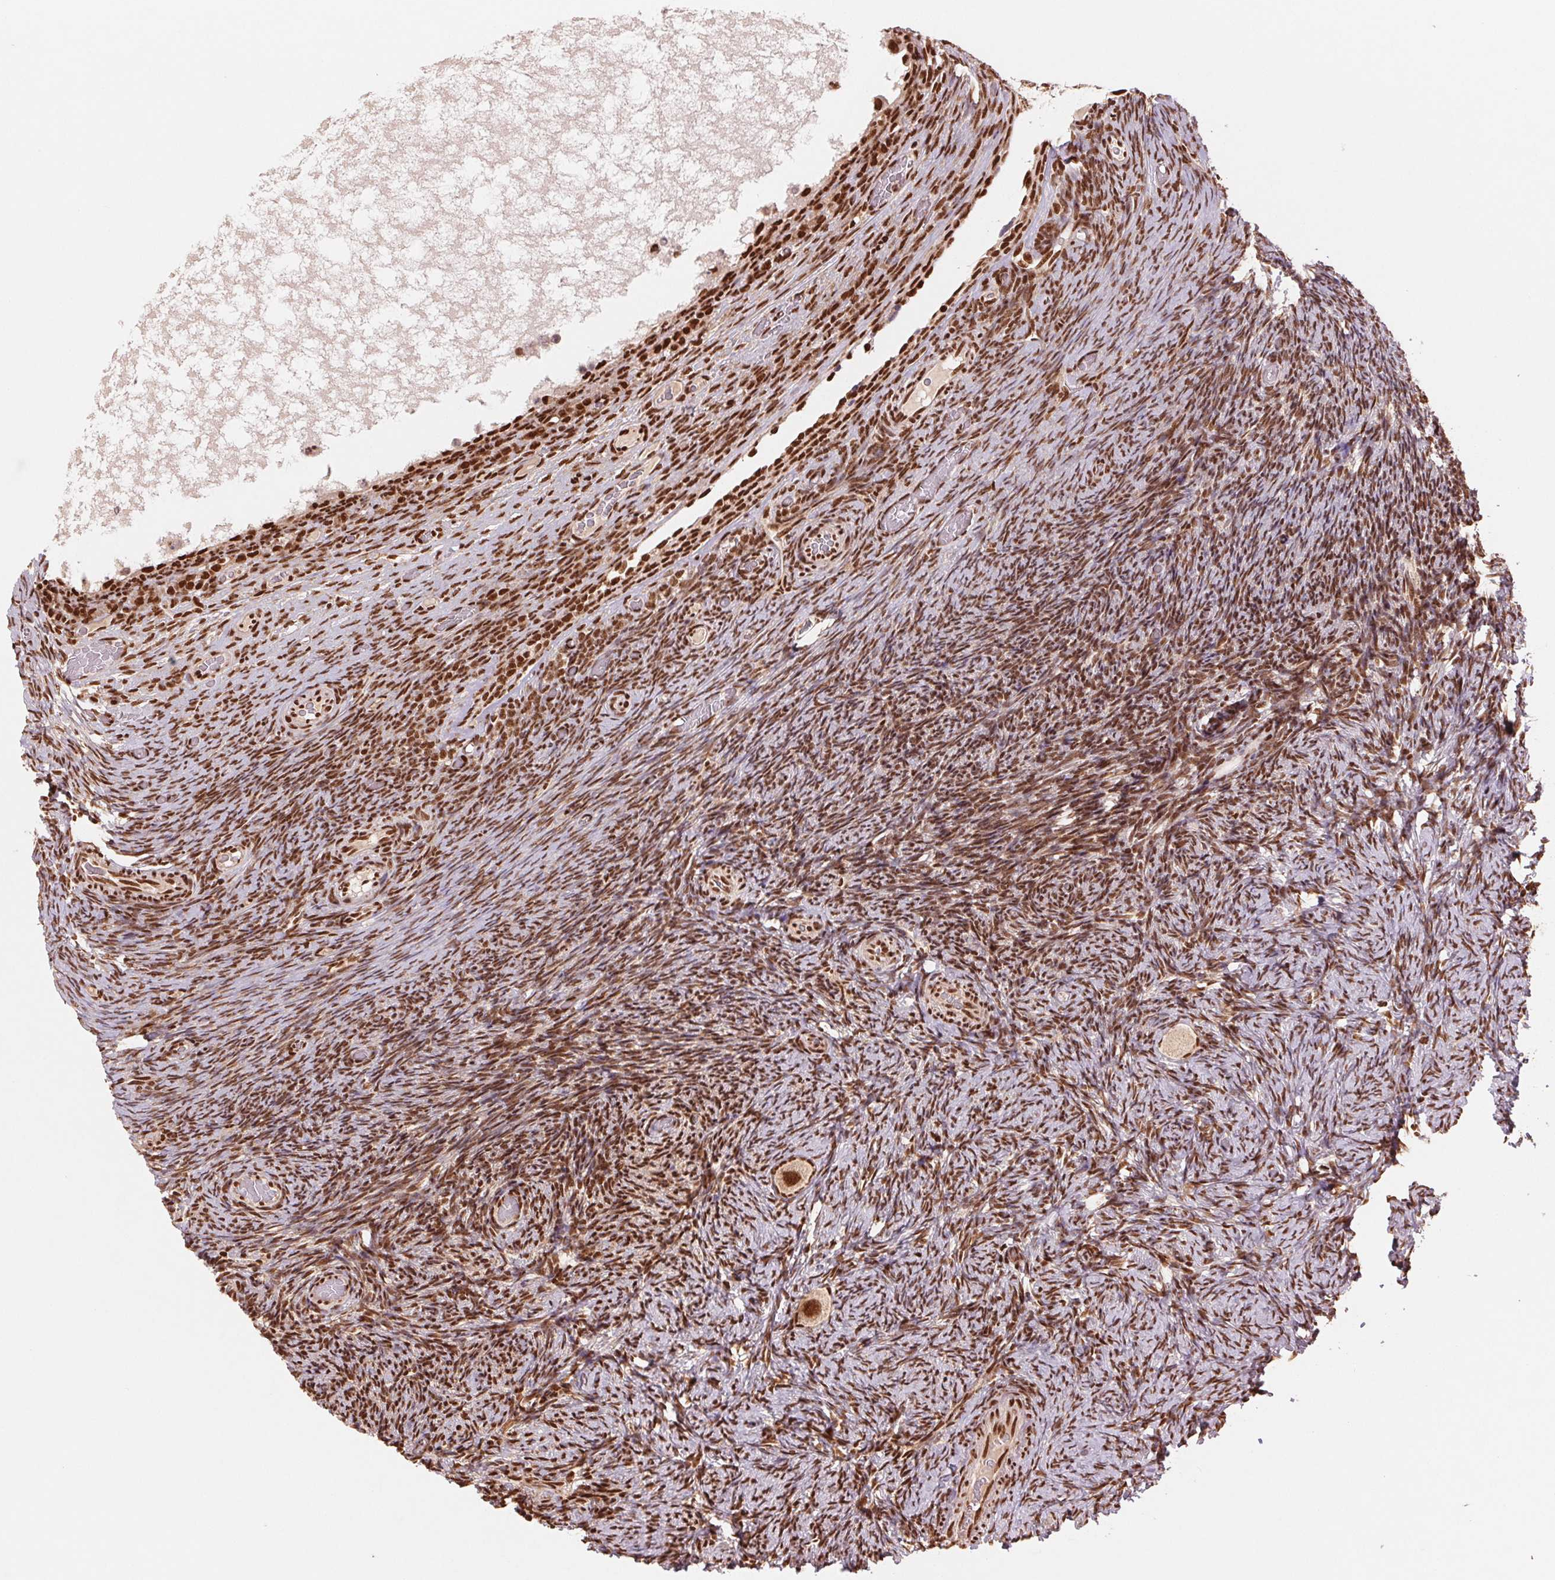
{"staining": {"intensity": "strong", "quantity": ">75%", "location": "nuclear"}, "tissue": "ovary", "cell_type": "Follicle cells", "image_type": "normal", "snomed": [{"axis": "morphology", "description": "Normal tissue, NOS"}, {"axis": "topography", "description": "Ovary"}], "caption": "Immunohistochemical staining of normal human ovary exhibits strong nuclear protein staining in about >75% of follicle cells.", "gene": "TTLL9", "patient": {"sex": "female", "age": 34}}